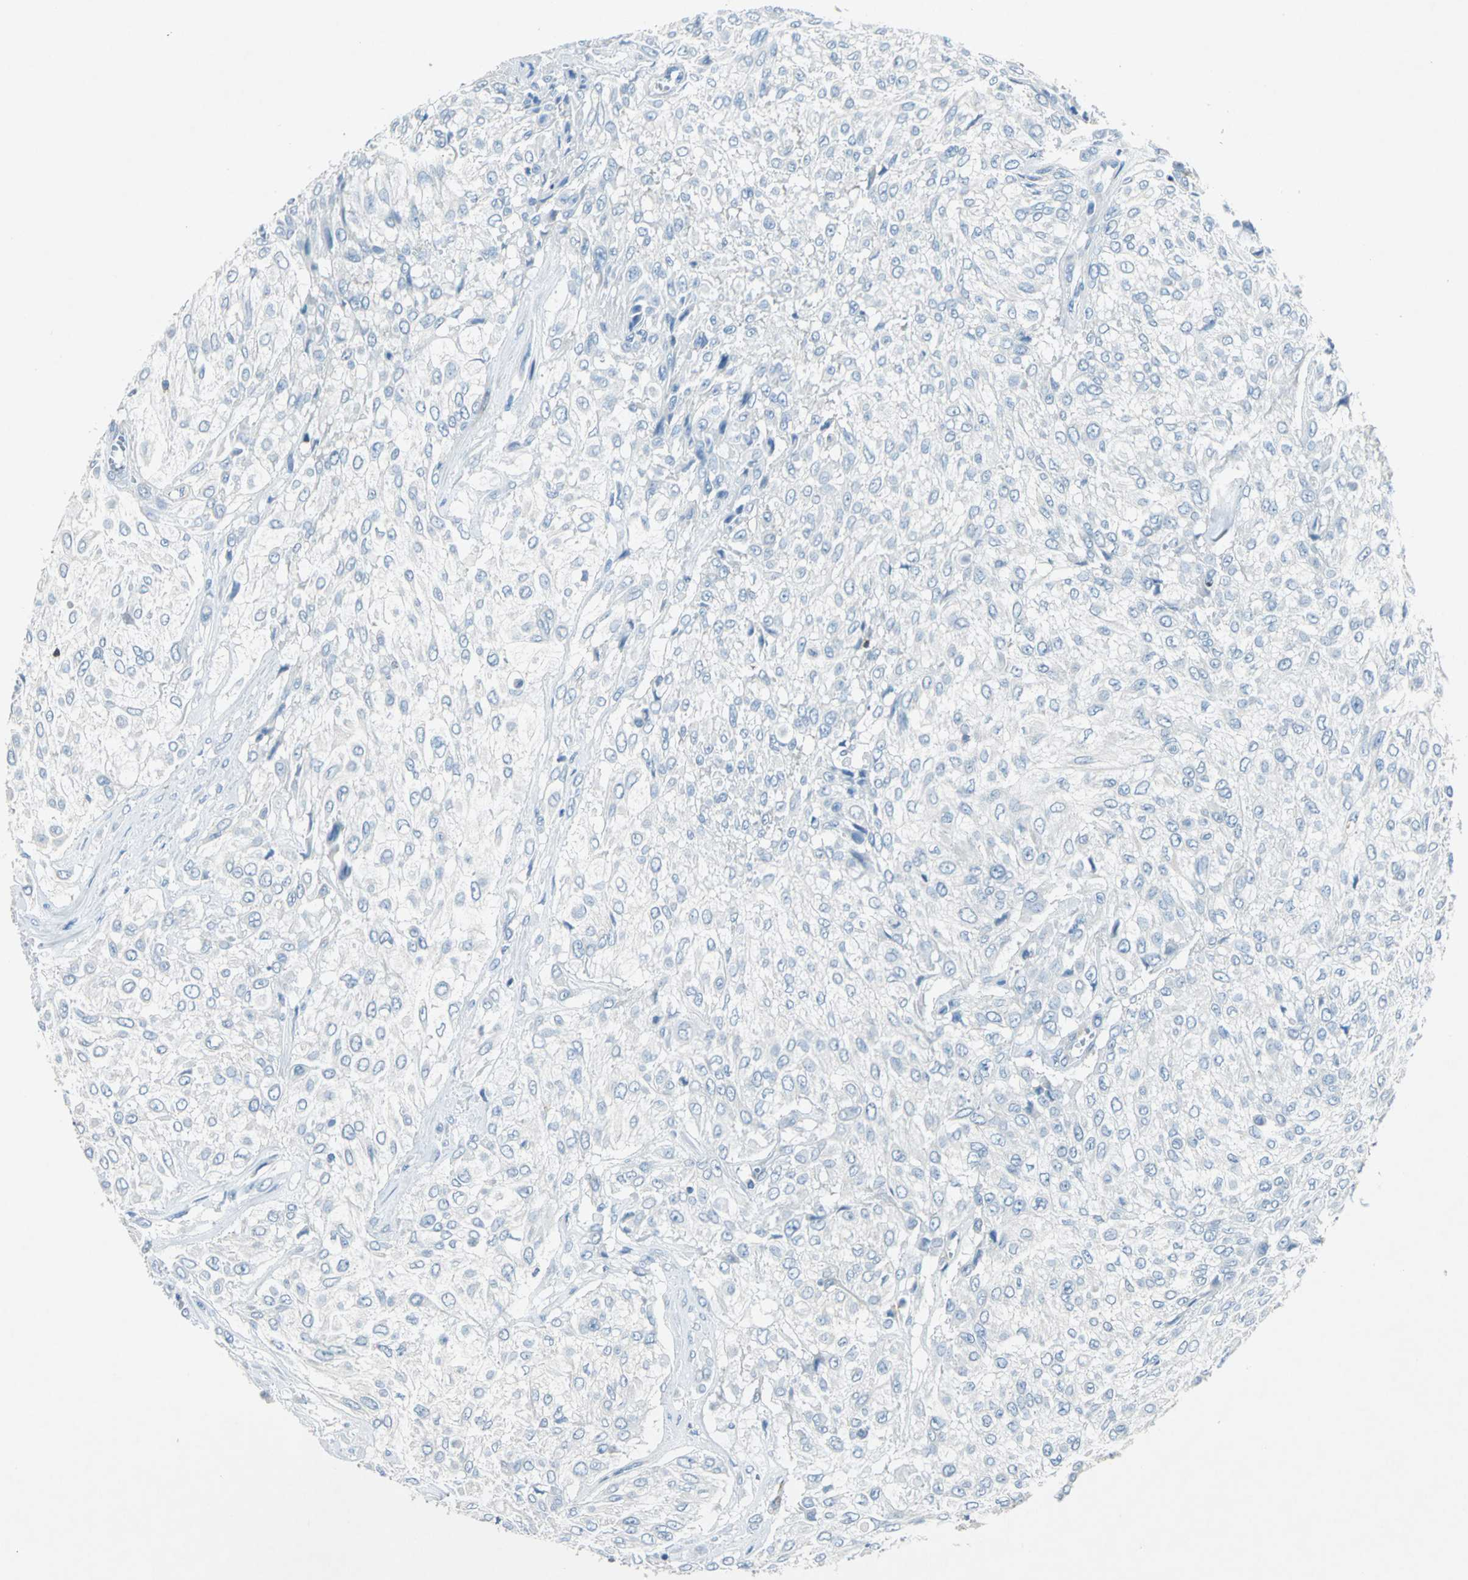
{"staining": {"intensity": "negative", "quantity": "none", "location": "none"}, "tissue": "urothelial cancer", "cell_type": "Tumor cells", "image_type": "cancer", "snomed": [{"axis": "morphology", "description": "Urothelial carcinoma, High grade"}, {"axis": "topography", "description": "Urinary bladder"}], "caption": "Tumor cells are negative for brown protein staining in high-grade urothelial carcinoma.", "gene": "RPS13", "patient": {"sex": "male", "age": 57}}